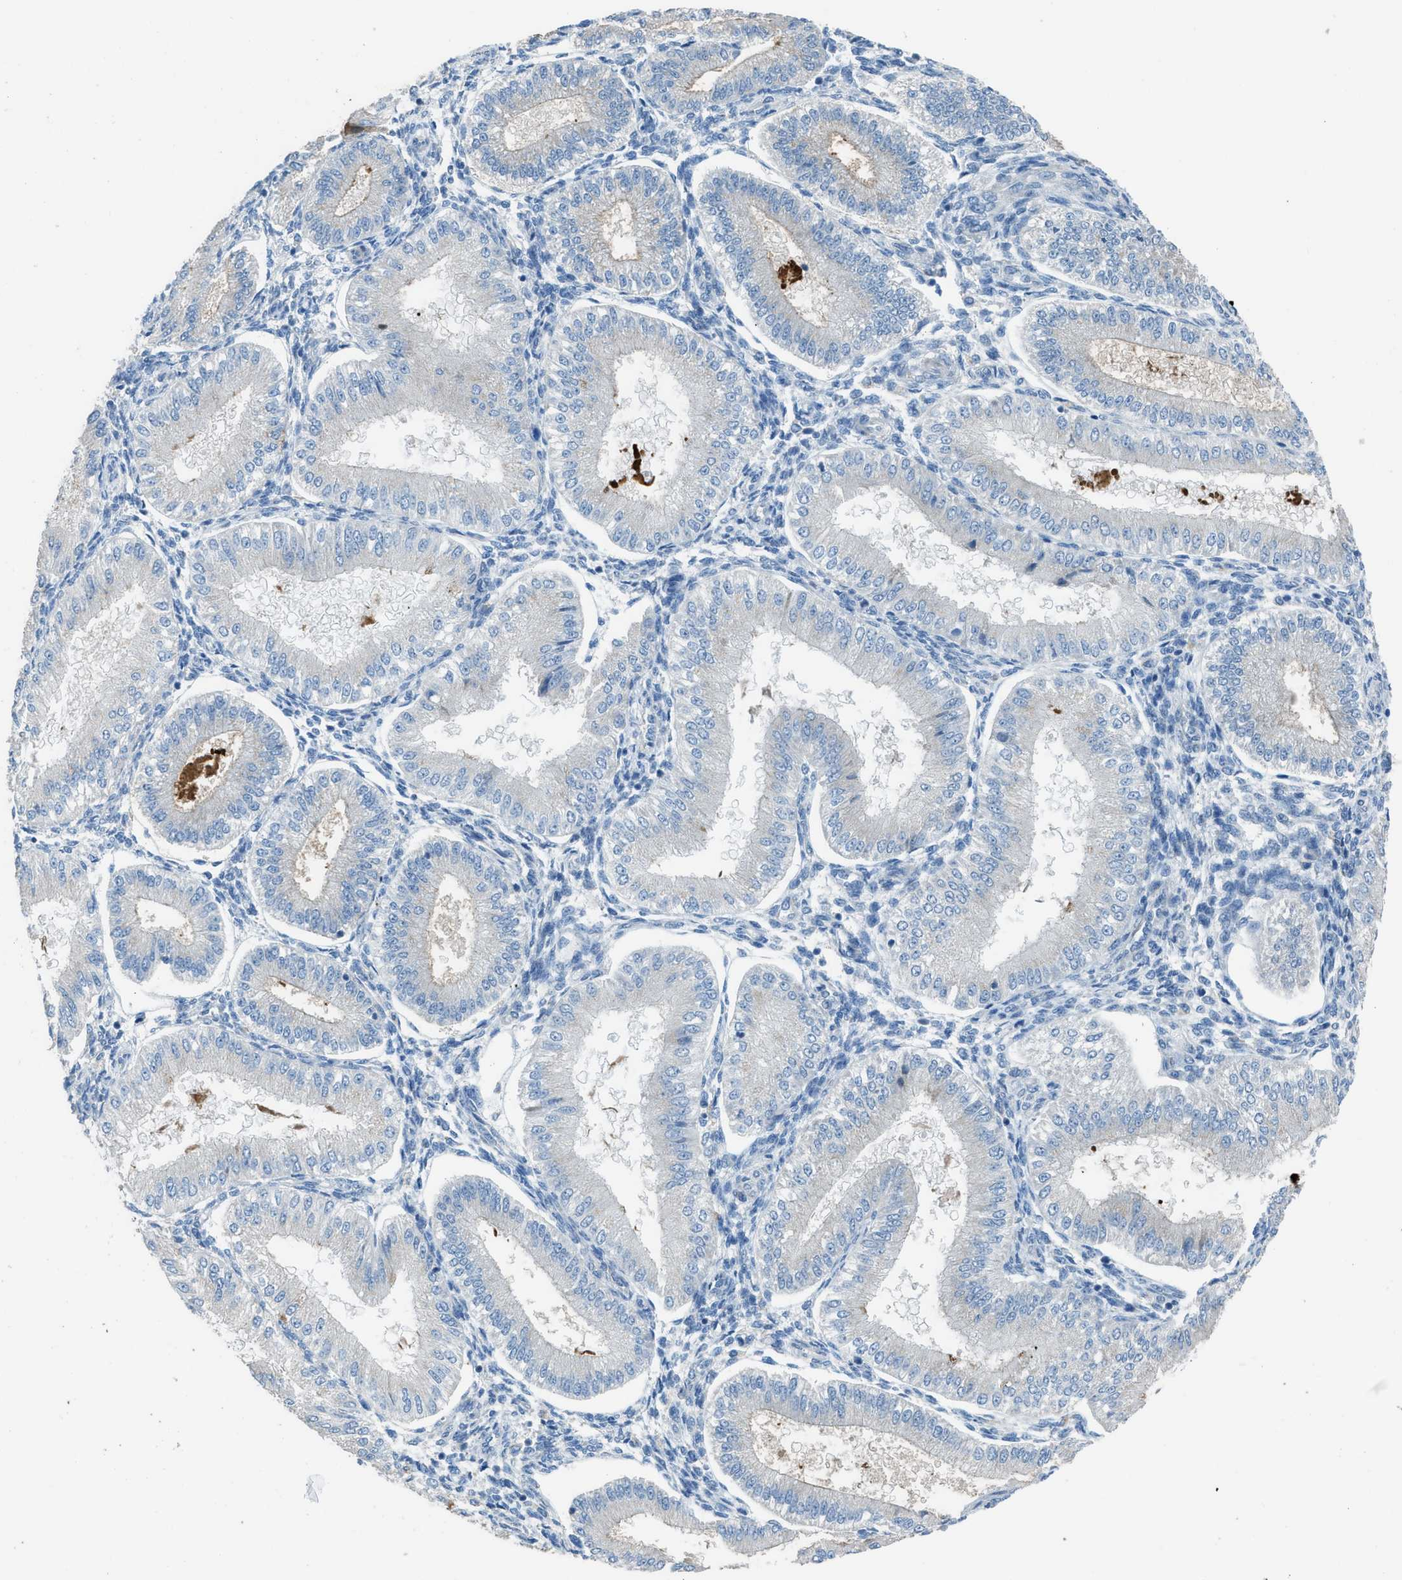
{"staining": {"intensity": "negative", "quantity": "none", "location": "none"}, "tissue": "endometrium", "cell_type": "Cells in endometrial stroma", "image_type": "normal", "snomed": [{"axis": "morphology", "description": "Normal tissue, NOS"}, {"axis": "topography", "description": "Endometrium"}], "caption": "IHC of normal human endometrium demonstrates no staining in cells in endometrial stroma. (Immunohistochemistry, brightfield microscopy, high magnification).", "gene": "TIMD4", "patient": {"sex": "female", "age": 39}}